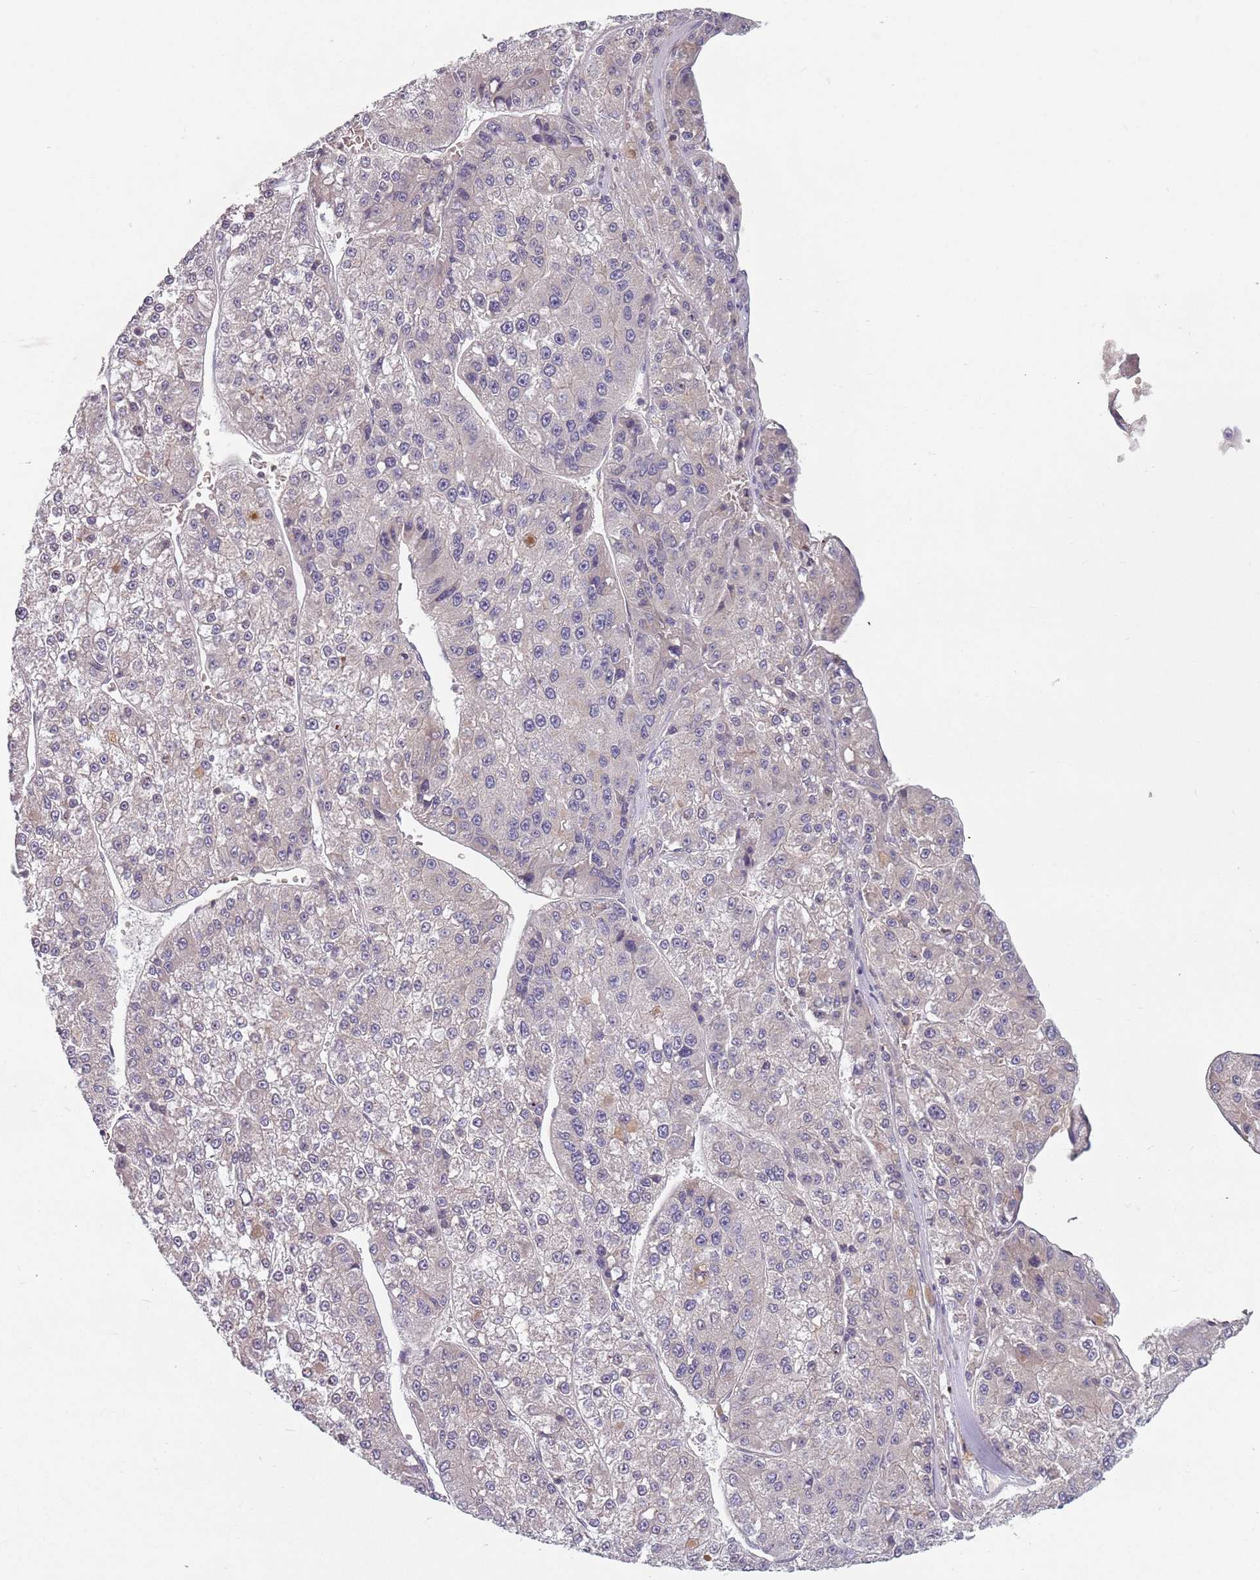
{"staining": {"intensity": "negative", "quantity": "none", "location": "none"}, "tissue": "liver cancer", "cell_type": "Tumor cells", "image_type": "cancer", "snomed": [{"axis": "morphology", "description": "Carcinoma, Hepatocellular, NOS"}, {"axis": "topography", "description": "Liver"}], "caption": "DAB immunohistochemical staining of human hepatocellular carcinoma (liver) reveals no significant expression in tumor cells.", "gene": "ASB13", "patient": {"sex": "female", "age": 73}}